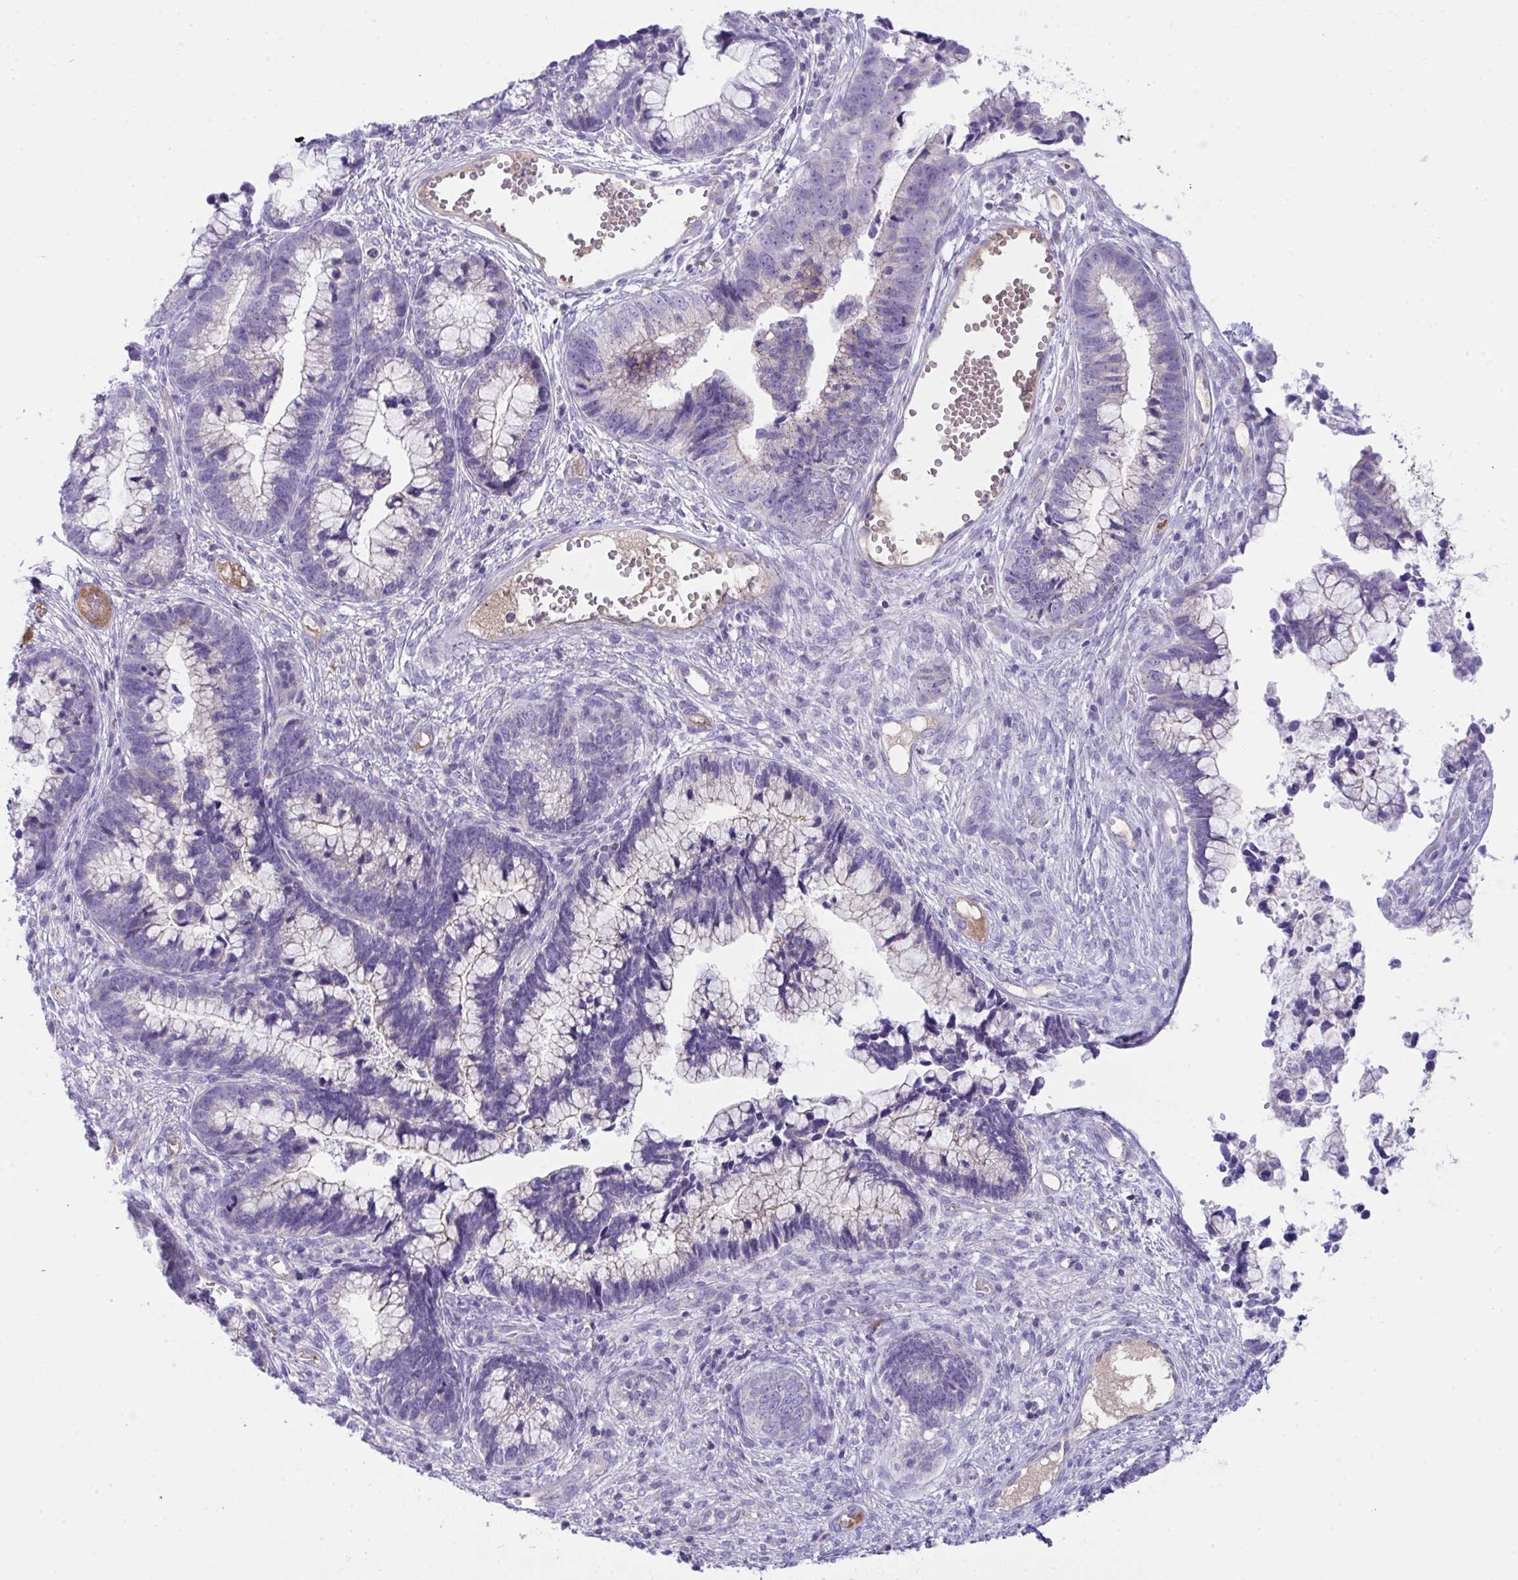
{"staining": {"intensity": "negative", "quantity": "none", "location": "none"}, "tissue": "cervical cancer", "cell_type": "Tumor cells", "image_type": "cancer", "snomed": [{"axis": "morphology", "description": "Adenocarcinoma, NOS"}, {"axis": "topography", "description": "Cervix"}], "caption": "The histopathology image exhibits no significant staining in tumor cells of cervical cancer (adenocarcinoma).", "gene": "PLA2G12B", "patient": {"sex": "female", "age": 44}}